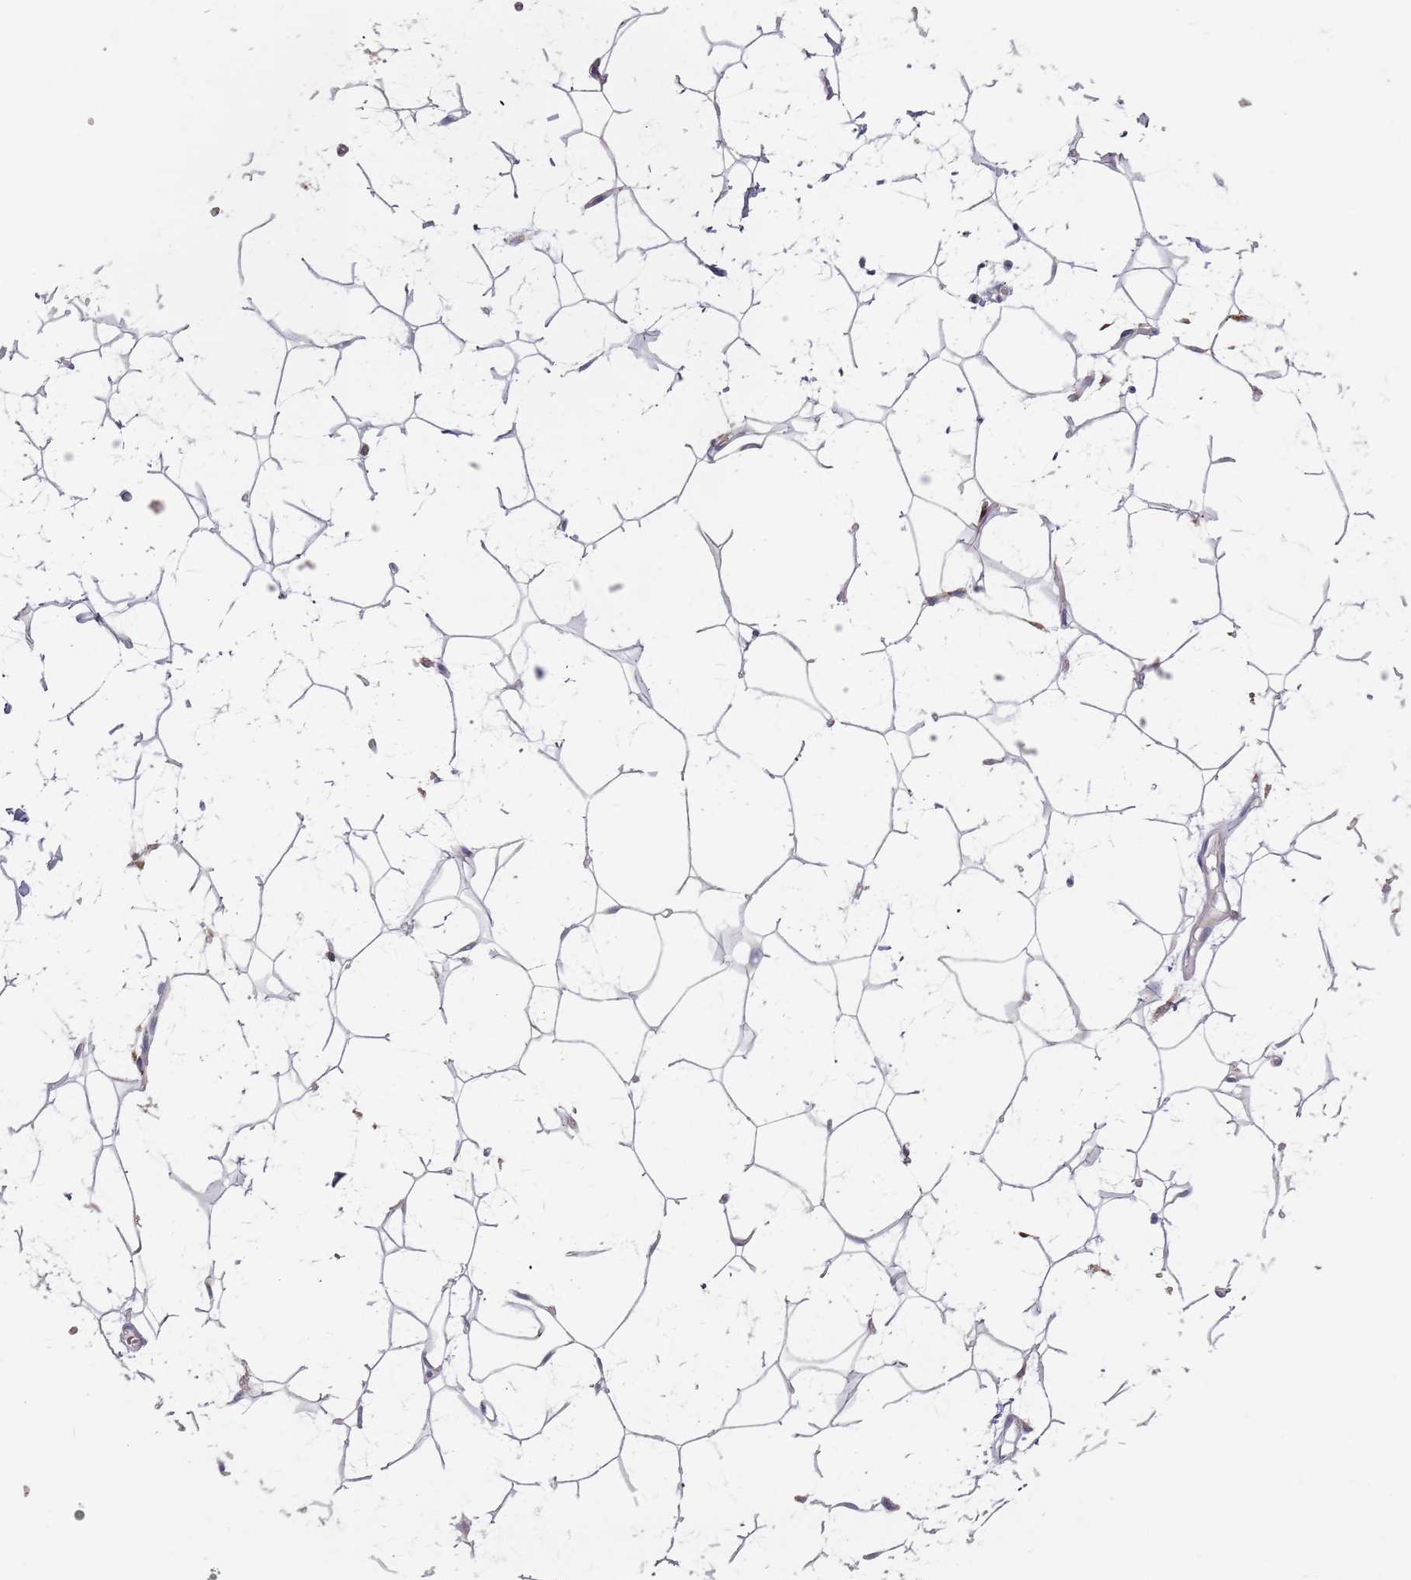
{"staining": {"intensity": "negative", "quantity": "none", "location": "none"}, "tissue": "adipose tissue", "cell_type": "Adipocytes", "image_type": "normal", "snomed": [{"axis": "morphology", "description": "Normal tissue, NOS"}, {"axis": "topography", "description": "Breast"}], "caption": "The immunohistochemistry (IHC) image has no significant positivity in adipocytes of adipose tissue. (Brightfield microscopy of DAB immunohistochemistry (IHC) at high magnification).", "gene": "RPS9", "patient": {"sex": "female", "age": 26}}